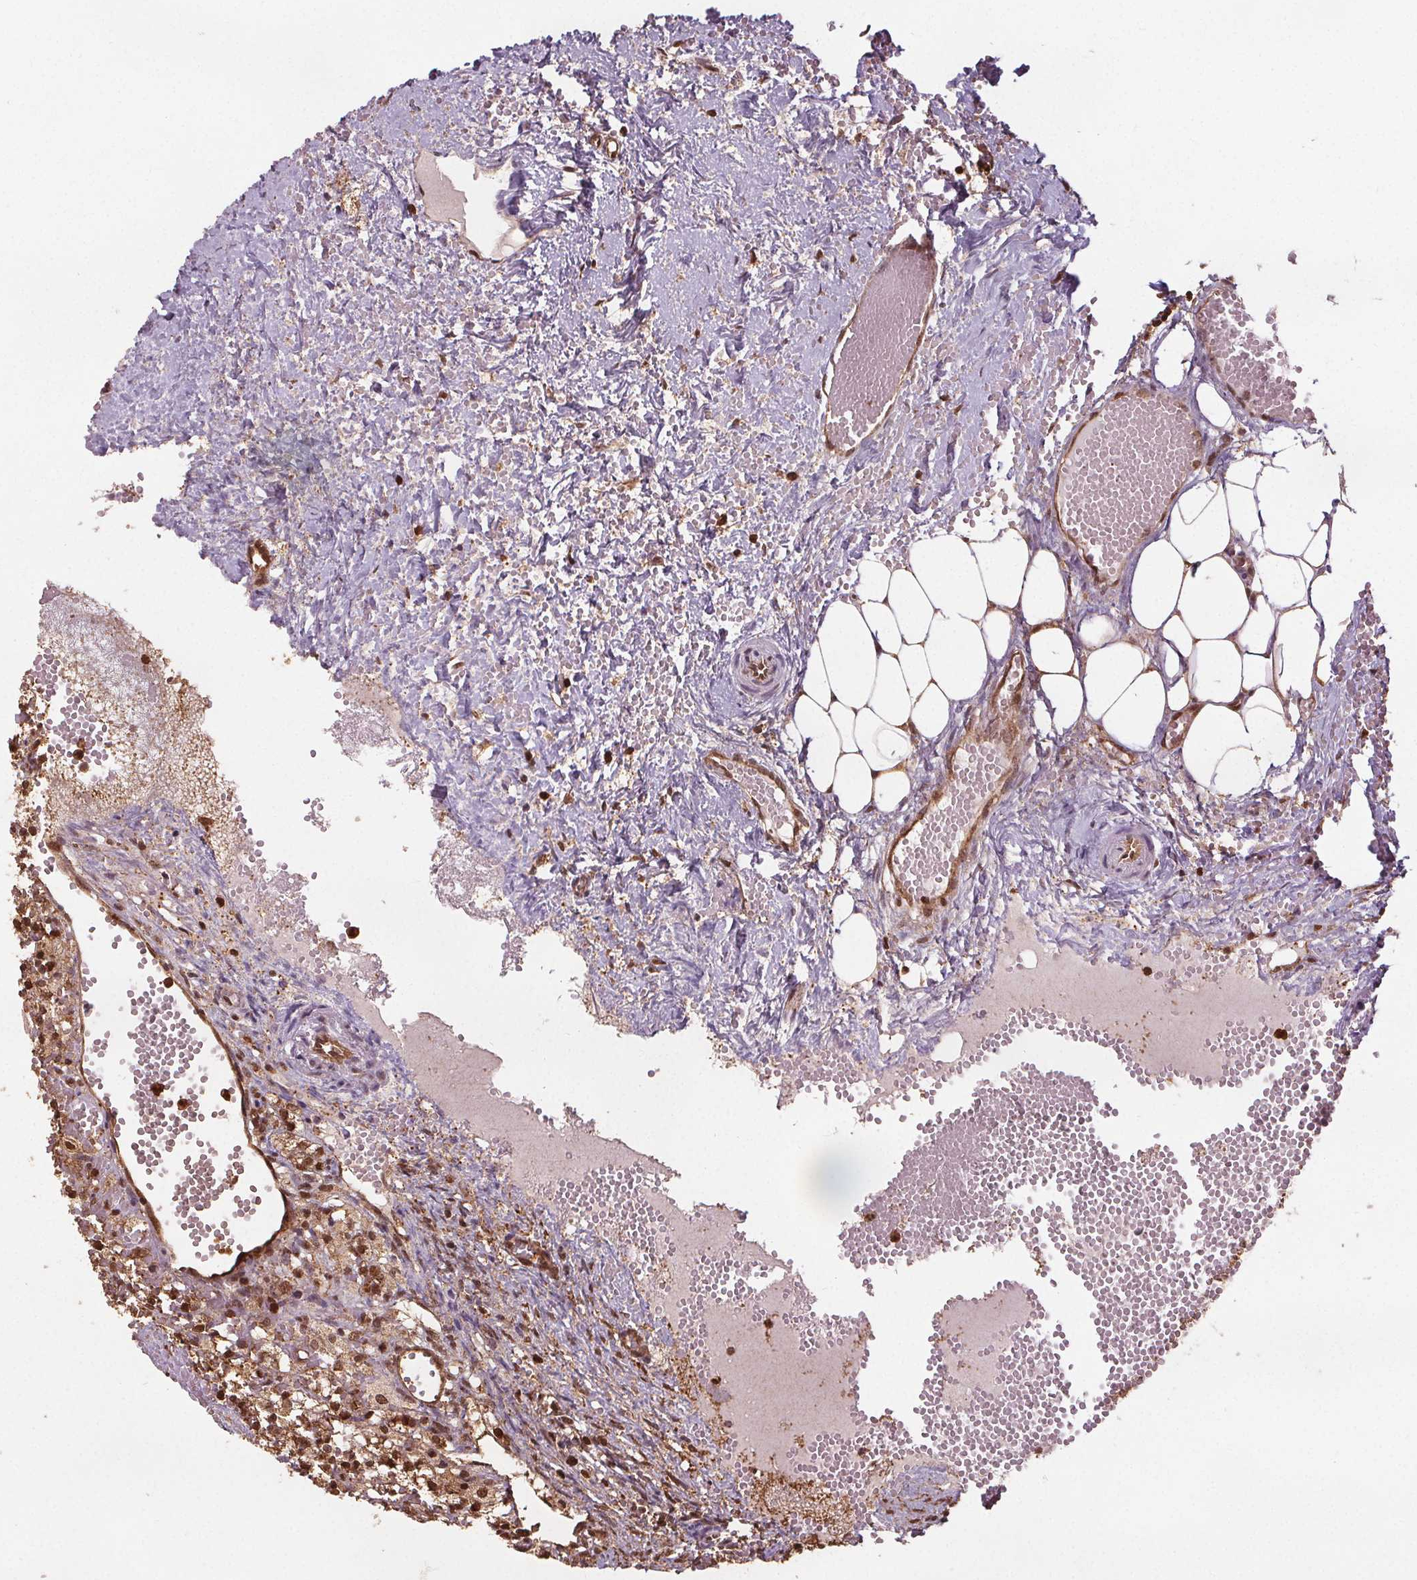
{"staining": {"intensity": "moderate", "quantity": "25%-75%", "location": "cytoplasmic/membranous,nuclear"}, "tissue": "ovary", "cell_type": "Ovarian stroma cells", "image_type": "normal", "snomed": [{"axis": "morphology", "description": "Normal tissue, NOS"}, {"axis": "topography", "description": "Ovary"}], "caption": "Approximately 25%-75% of ovarian stroma cells in benign human ovary reveal moderate cytoplasmic/membranous,nuclear protein staining as visualized by brown immunohistochemical staining.", "gene": "ENO1", "patient": {"sex": "female", "age": 46}}